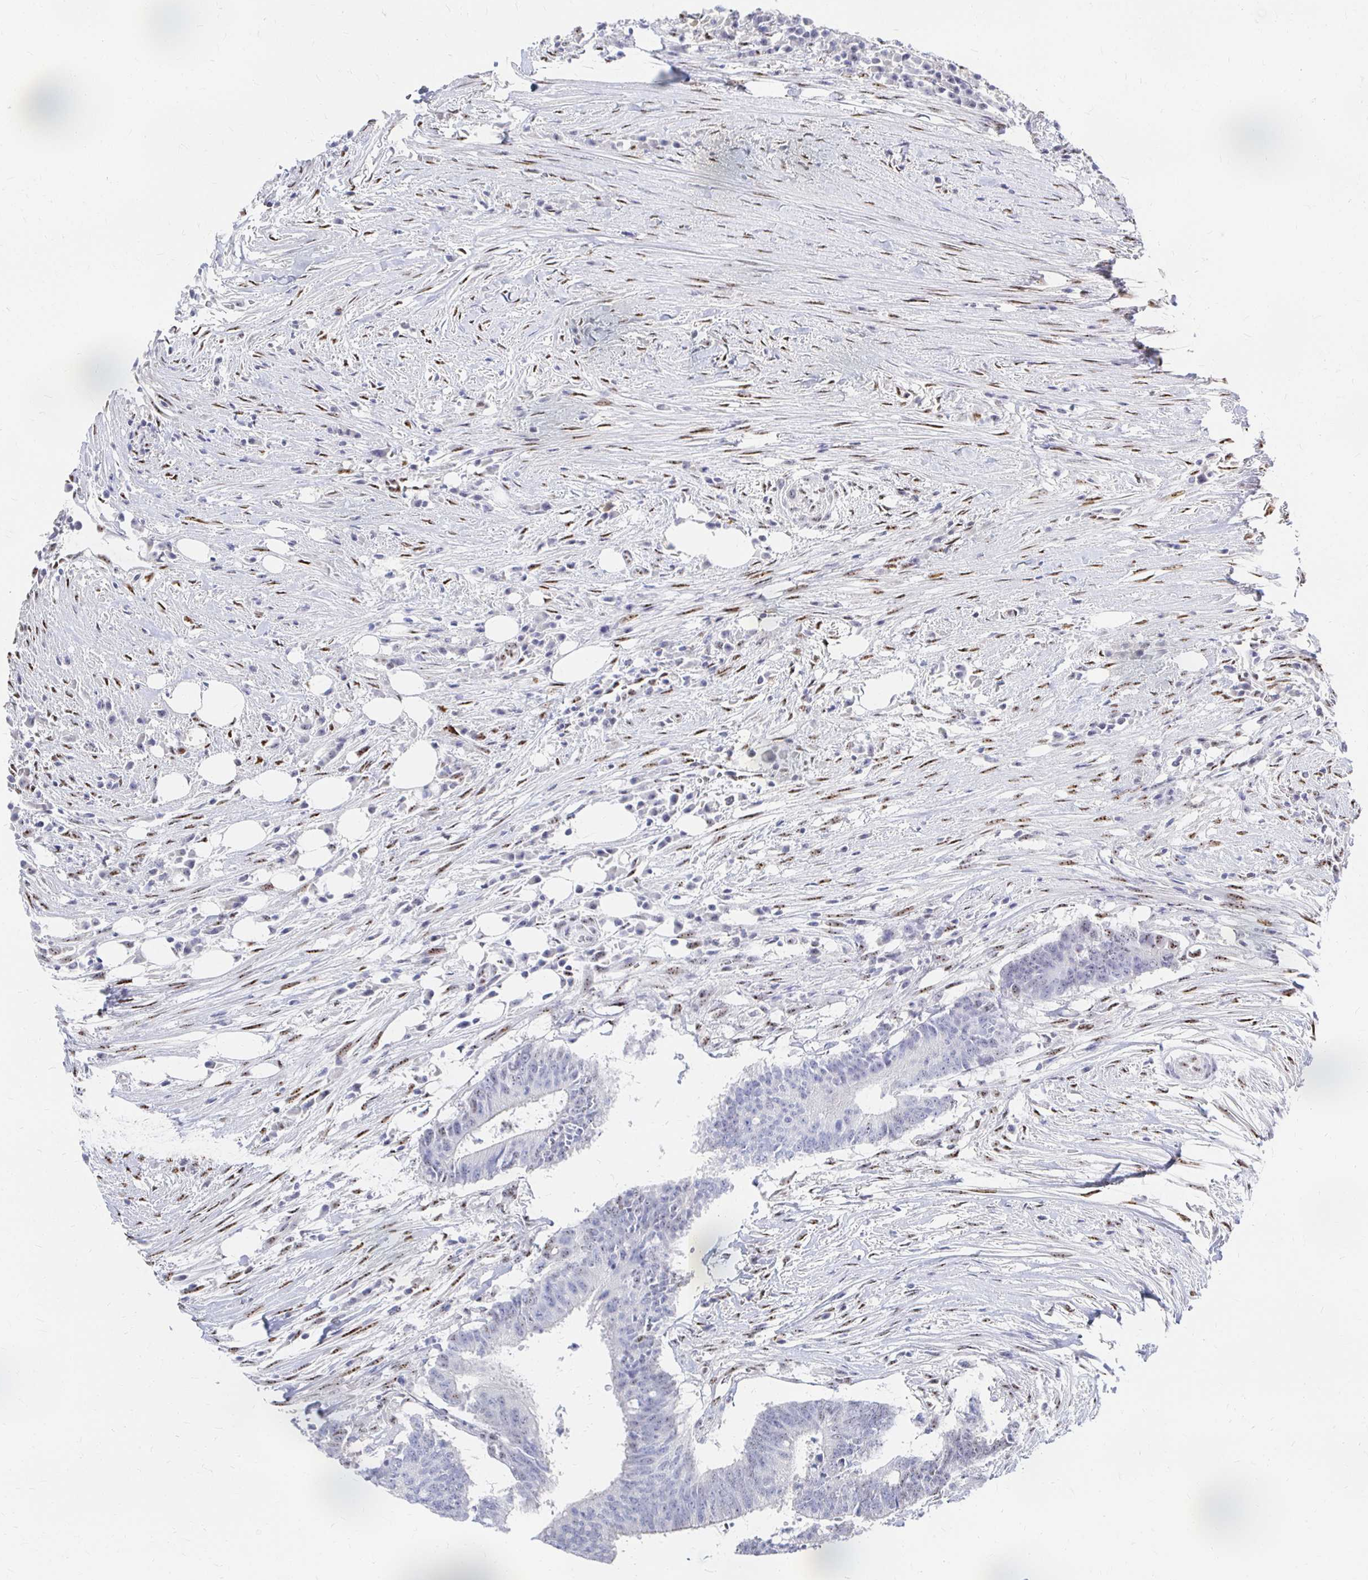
{"staining": {"intensity": "negative", "quantity": "none", "location": "none"}, "tissue": "colorectal cancer", "cell_type": "Tumor cells", "image_type": "cancer", "snomed": [{"axis": "morphology", "description": "Adenocarcinoma, NOS"}, {"axis": "topography", "description": "Colon"}], "caption": "Immunohistochemical staining of human adenocarcinoma (colorectal) shows no significant staining in tumor cells.", "gene": "CLIC3", "patient": {"sex": "female", "age": 43}}